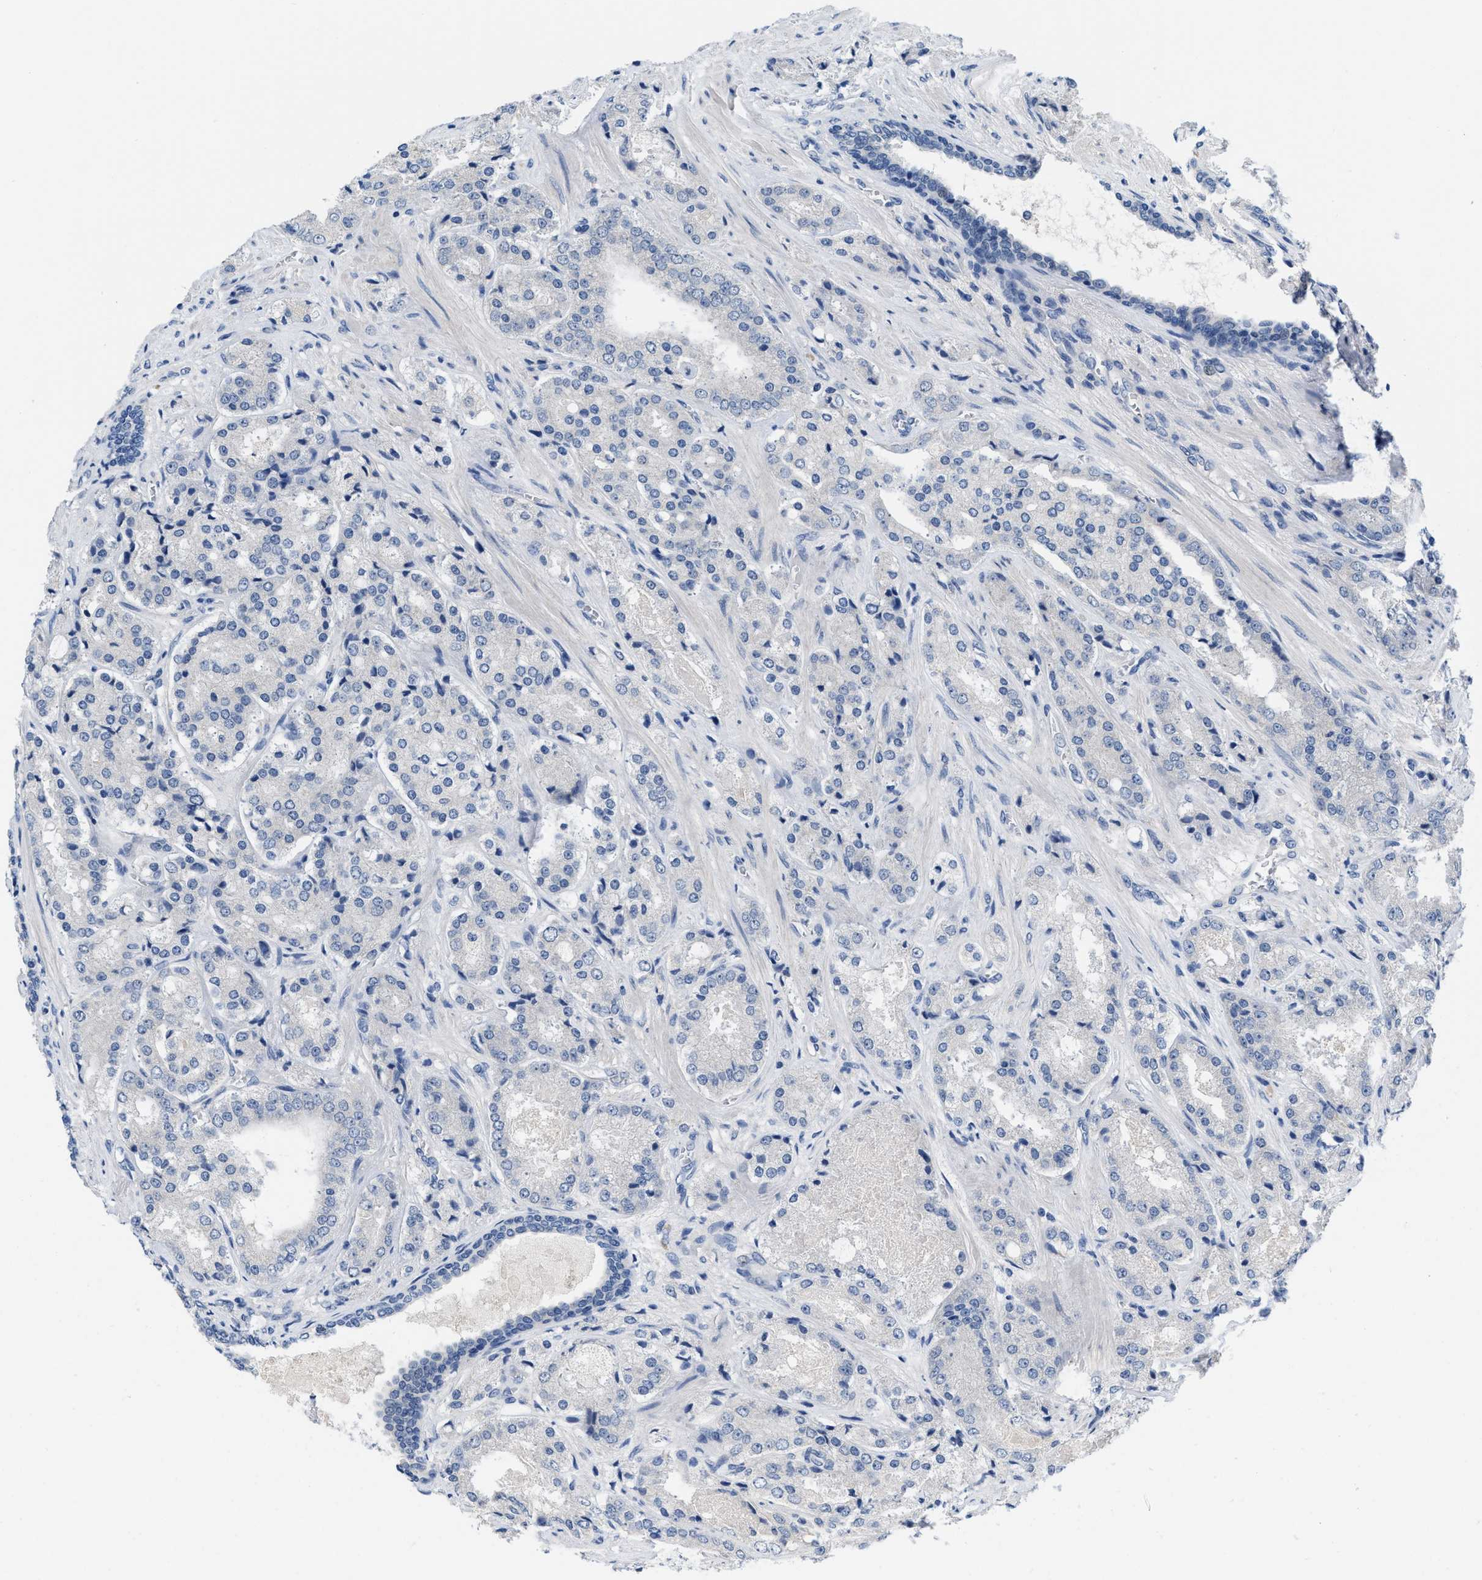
{"staining": {"intensity": "negative", "quantity": "none", "location": "none"}, "tissue": "prostate cancer", "cell_type": "Tumor cells", "image_type": "cancer", "snomed": [{"axis": "morphology", "description": "Adenocarcinoma, High grade"}, {"axis": "topography", "description": "Prostate"}], "caption": "IHC histopathology image of neoplastic tissue: human prostate cancer (high-grade adenocarcinoma) stained with DAB (3,3'-diaminobenzidine) shows no significant protein expression in tumor cells.", "gene": "PYY", "patient": {"sex": "male", "age": 65}}